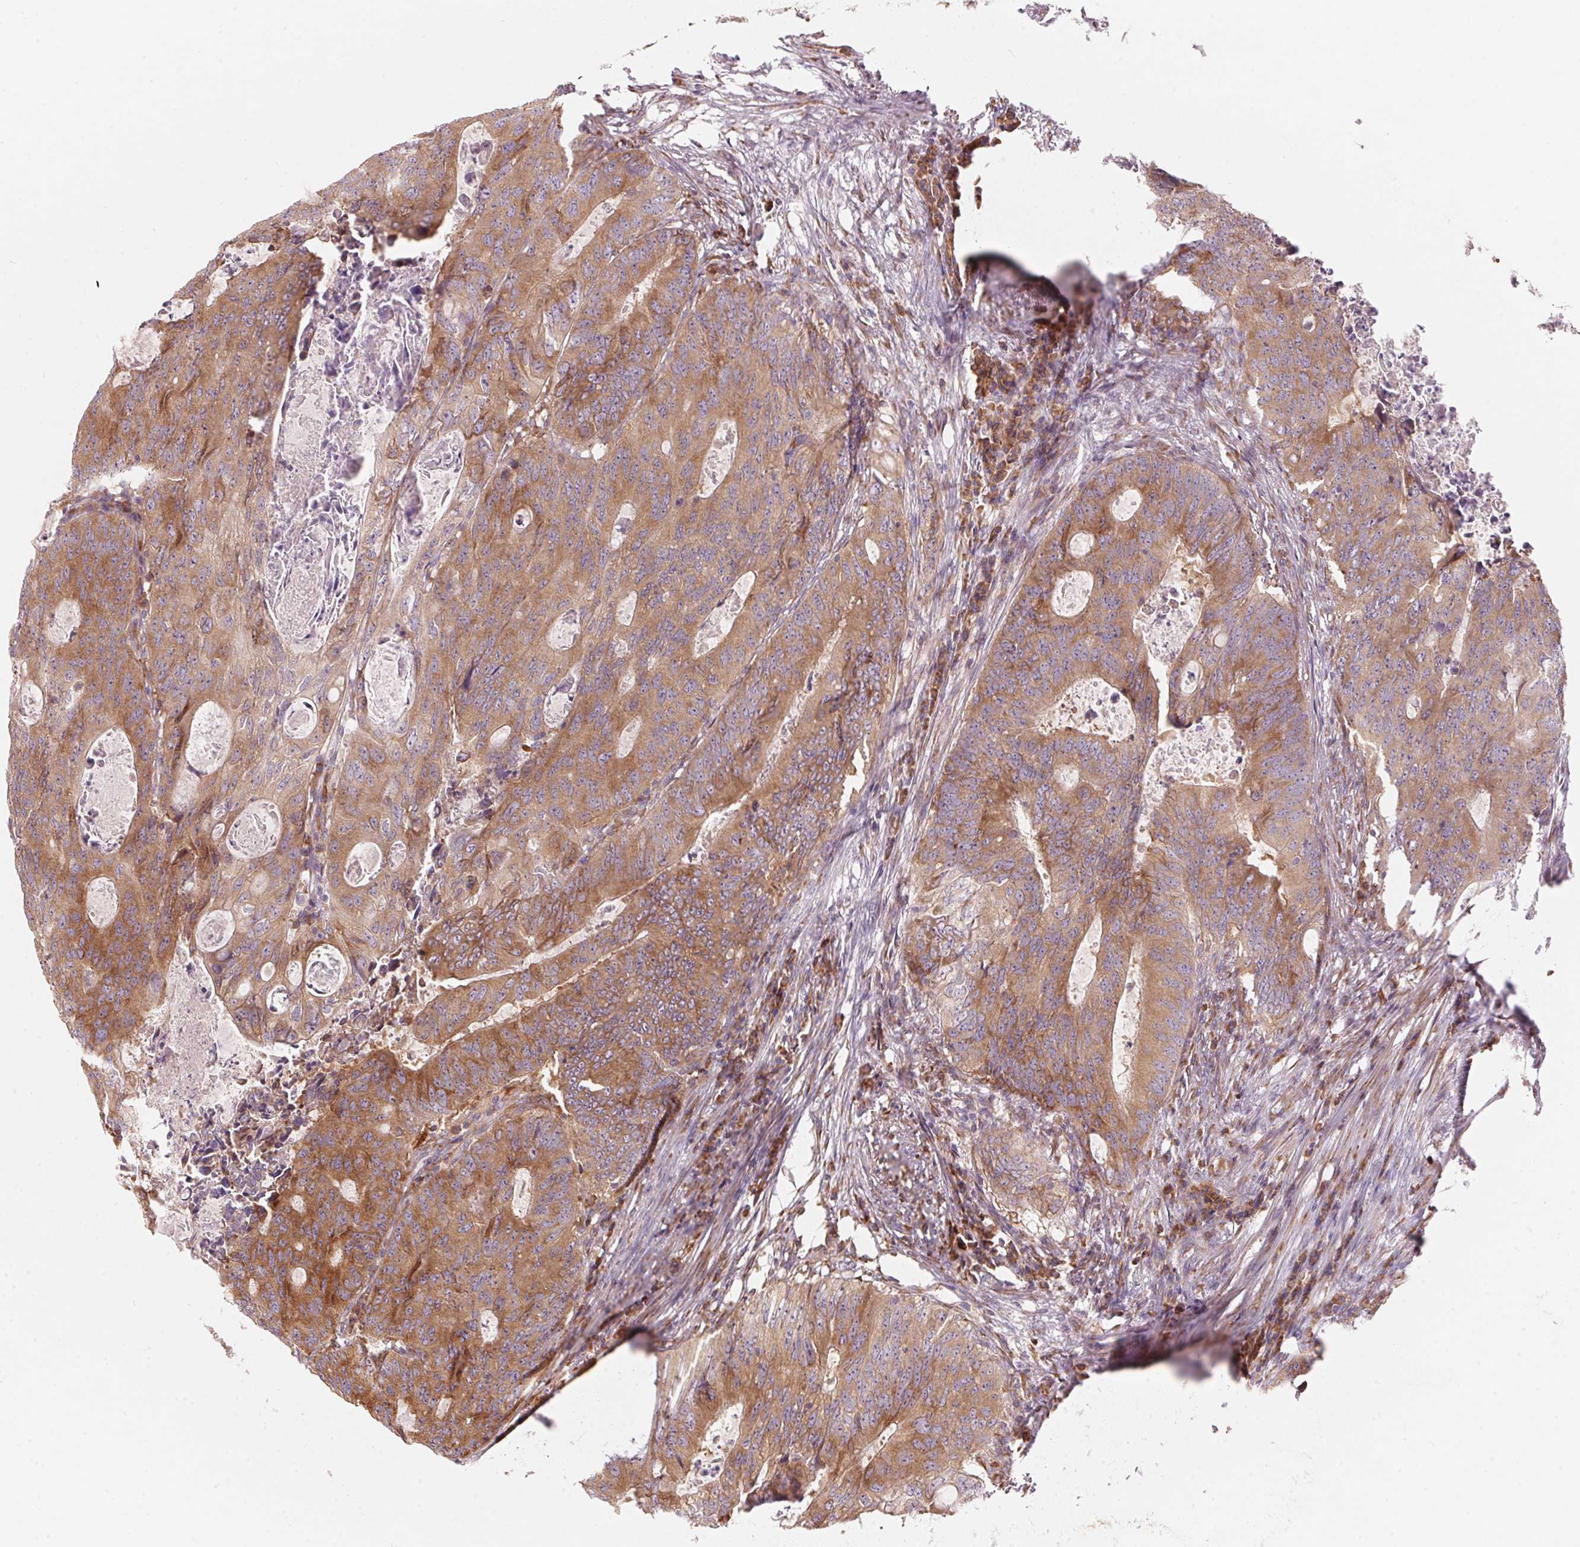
{"staining": {"intensity": "moderate", "quantity": ">75%", "location": "cytoplasmic/membranous"}, "tissue": "colorectal cancer", "cell_type": "Tumor cells", "image_type": "cancer", "snomed": [{"axis": "morphology", "description": "Adenocarcinoma, NOS"}, {"axis": "topography", "description": "Colon"}], "caption": "Protein analysis of colorectal cancer tissue shows moderate cytoplasmic/membranous staining in about >75% of tumor cells.", "gene": "BLOC1S2", "patient": {"sex": "male", "age": 67}}